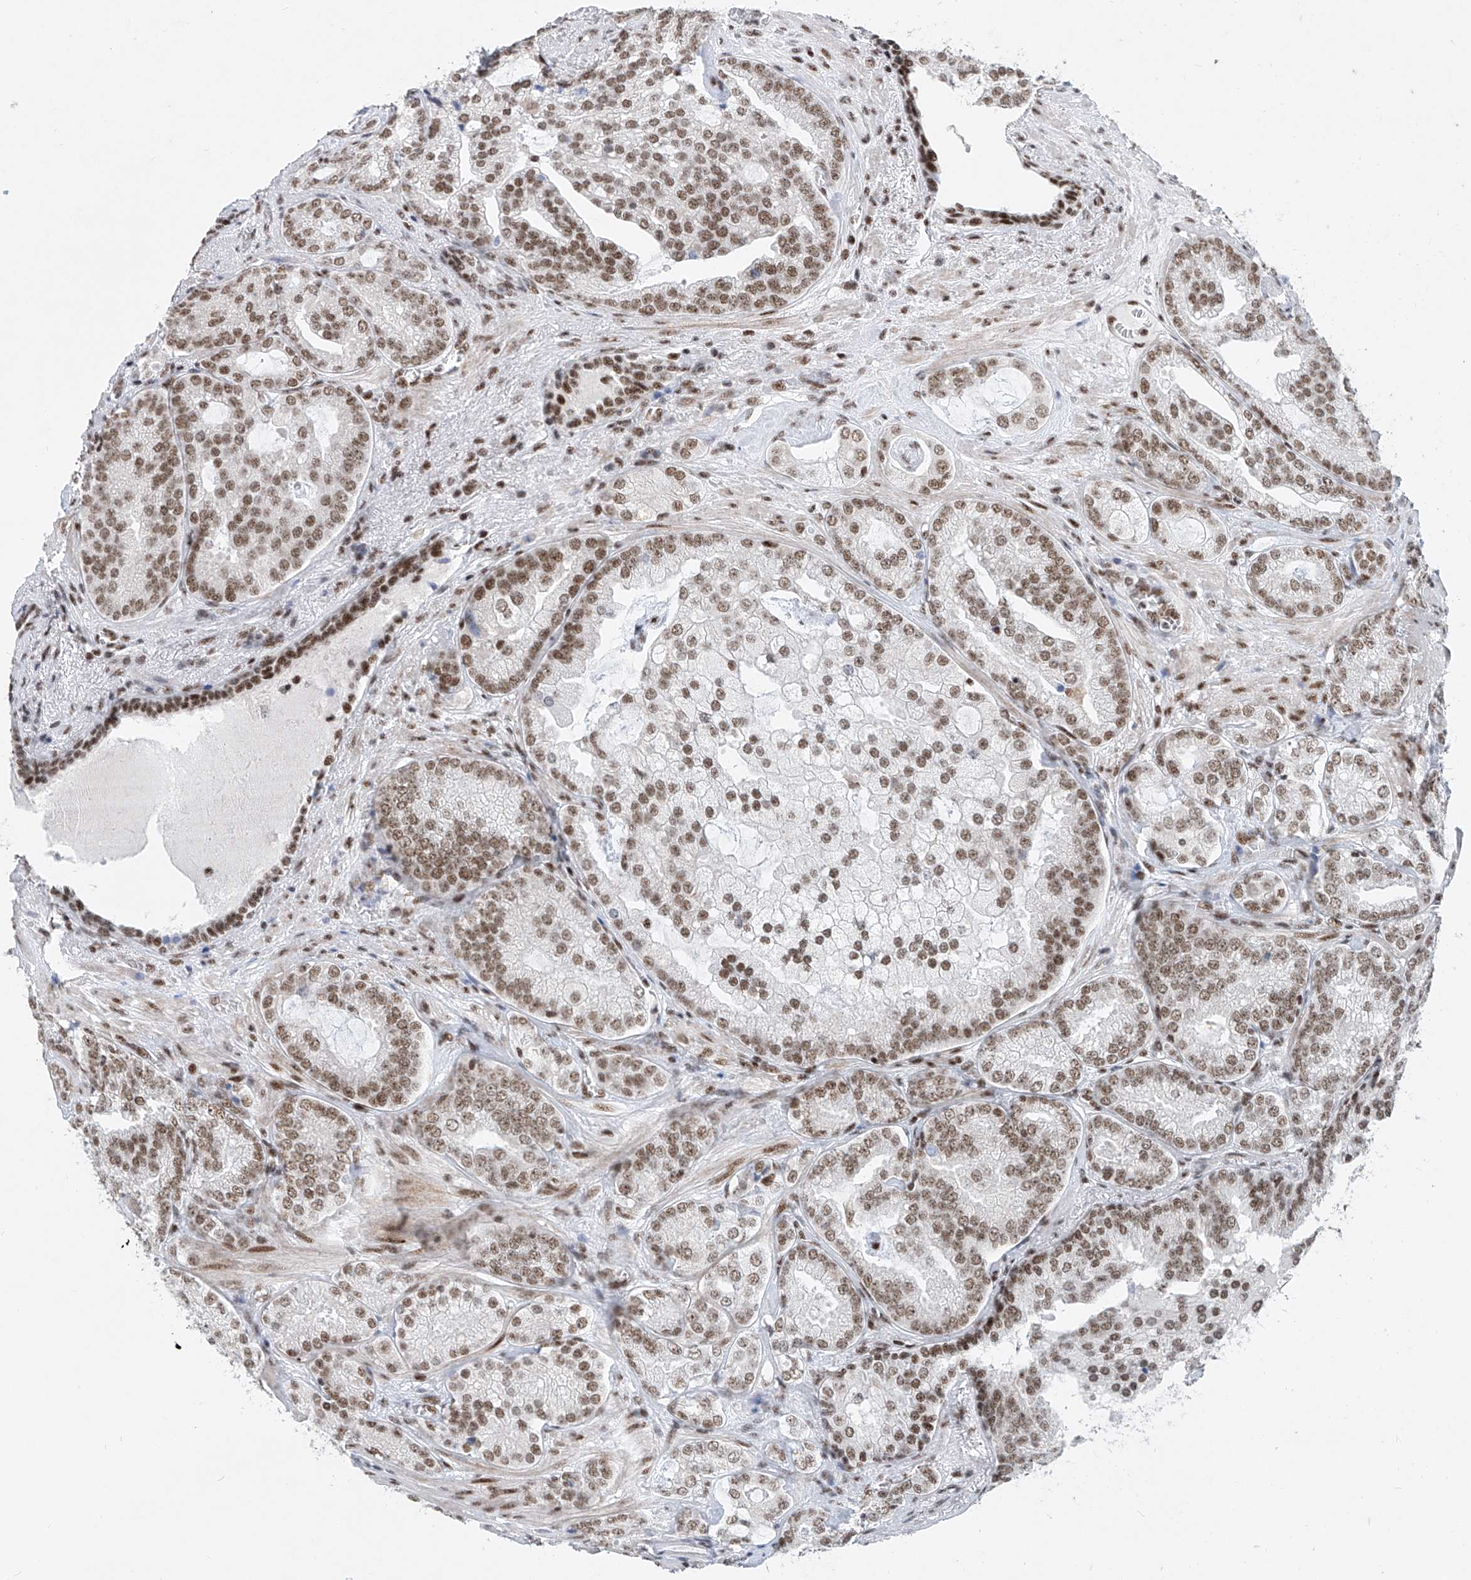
{"staining": {"intensity": "moderate", "quantity": ">75%", "location": "nuclear"}, "tissue": "prostate cancer", "cell_type": "Tumor cells", "image_type": "cancer", "snomed": [{"axis": "morphology", "description": "Normal morphology"}, {"axis": "morphology", "description": "Adenocarcinoma, Low grade"}, {"axis": "topography", "description": "Prostate"}], "caption": "Protein expression analysis of human prostate adenocarcinoma (low-grade) reveals moderate nuclear staining in approximately >75% of tumor cells.", "gene": "TAF4", "patient": {"sex": "male", "age": 72}}